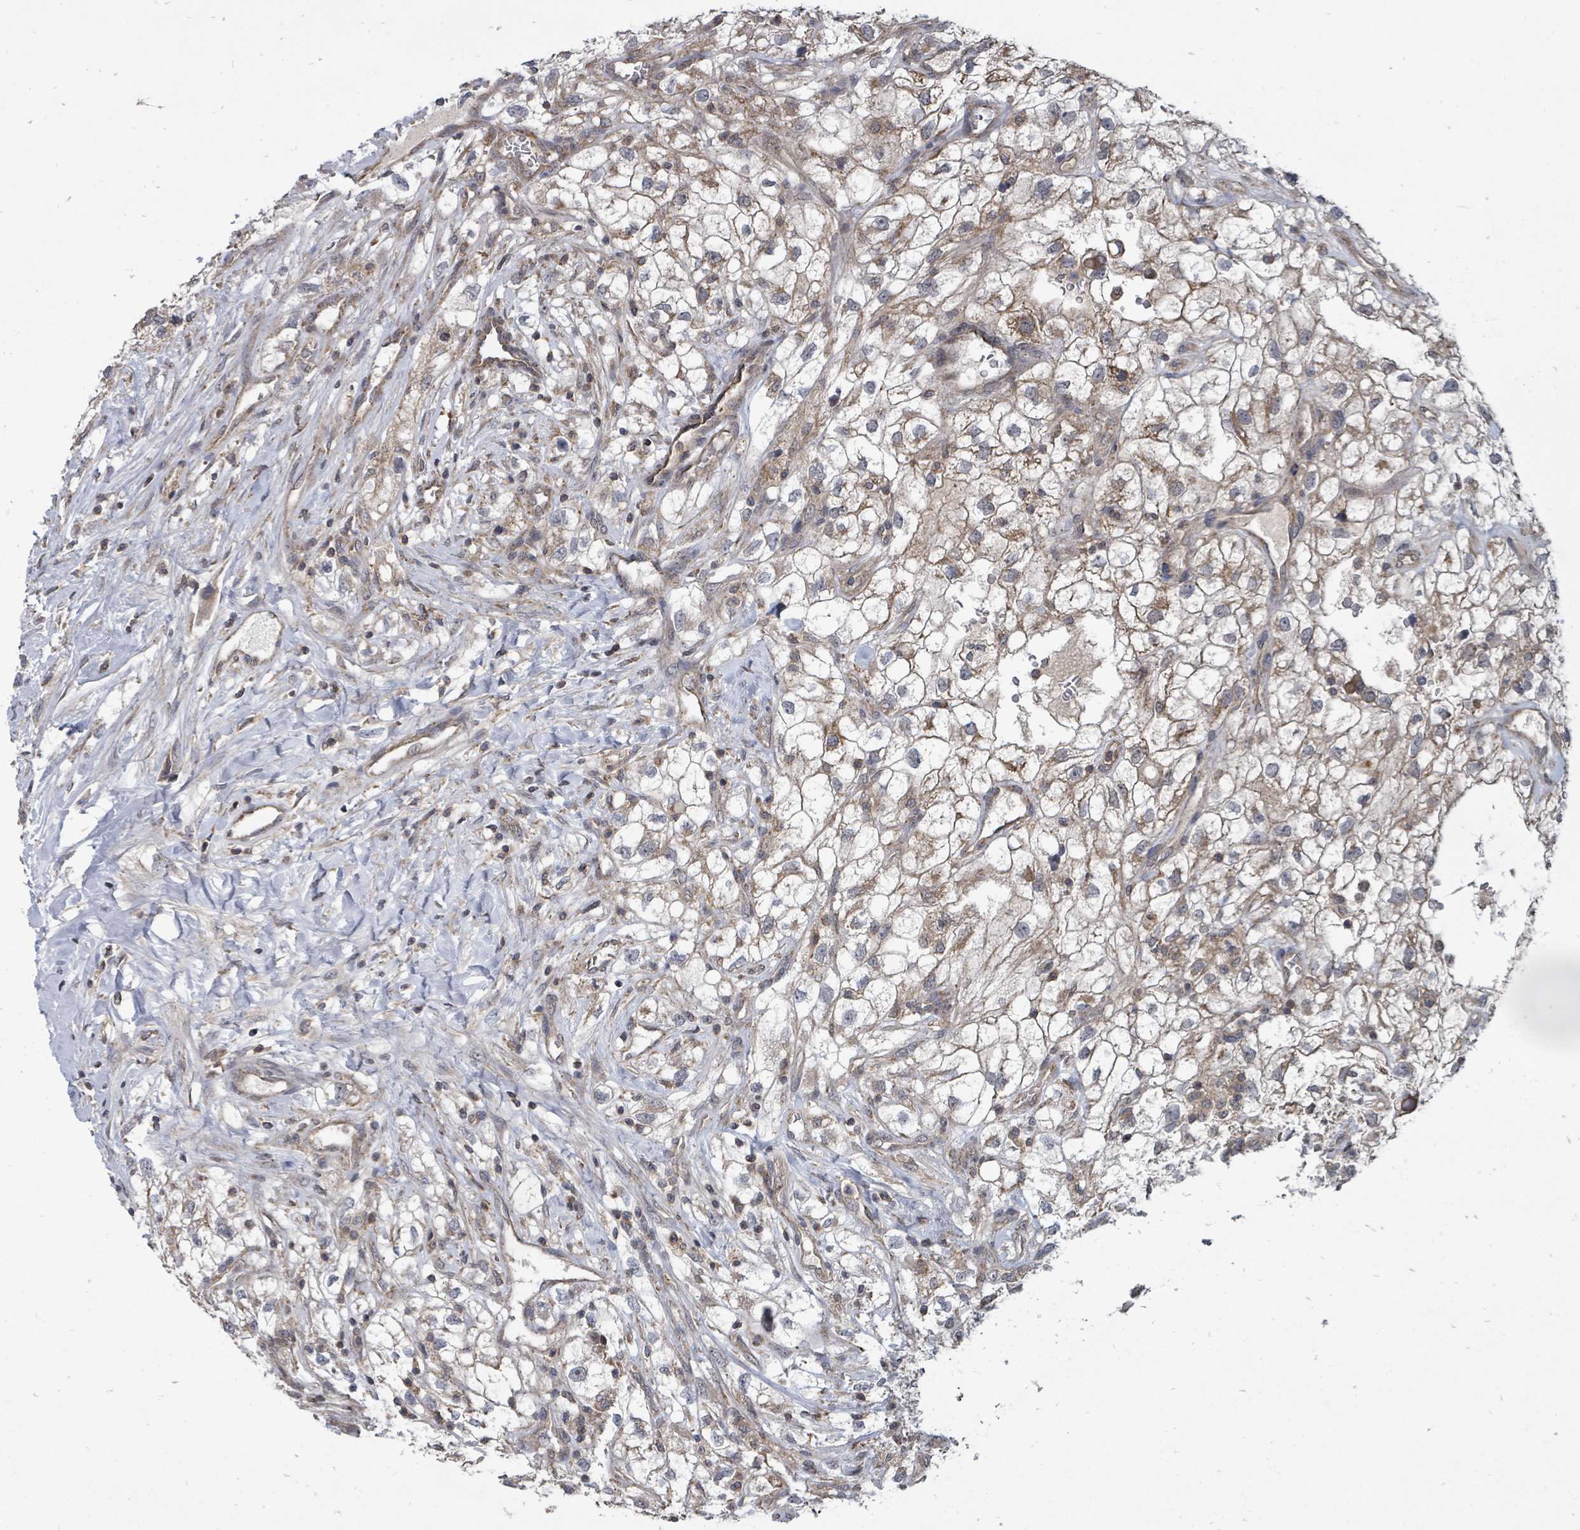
{"staining": {"intensity": "weak", "quantity": ">75%", "location": "cytoplasmic/membranous"}, "tissue": "renal cancer", "cell_type": "Tumor cells", "image_type": "cancer", "snomed": [{"axis": "morphology", "description": "Adenocarcinoma, NOS"}, {"axis": "topography", "description": "Kidney"}], "caption": "Human adenocarcinoma (renal) stained with a protein marker displays weak staining in tumor cells.", "gene": "MAGOHB", "patient": {"sex": "male", "age": 59}}